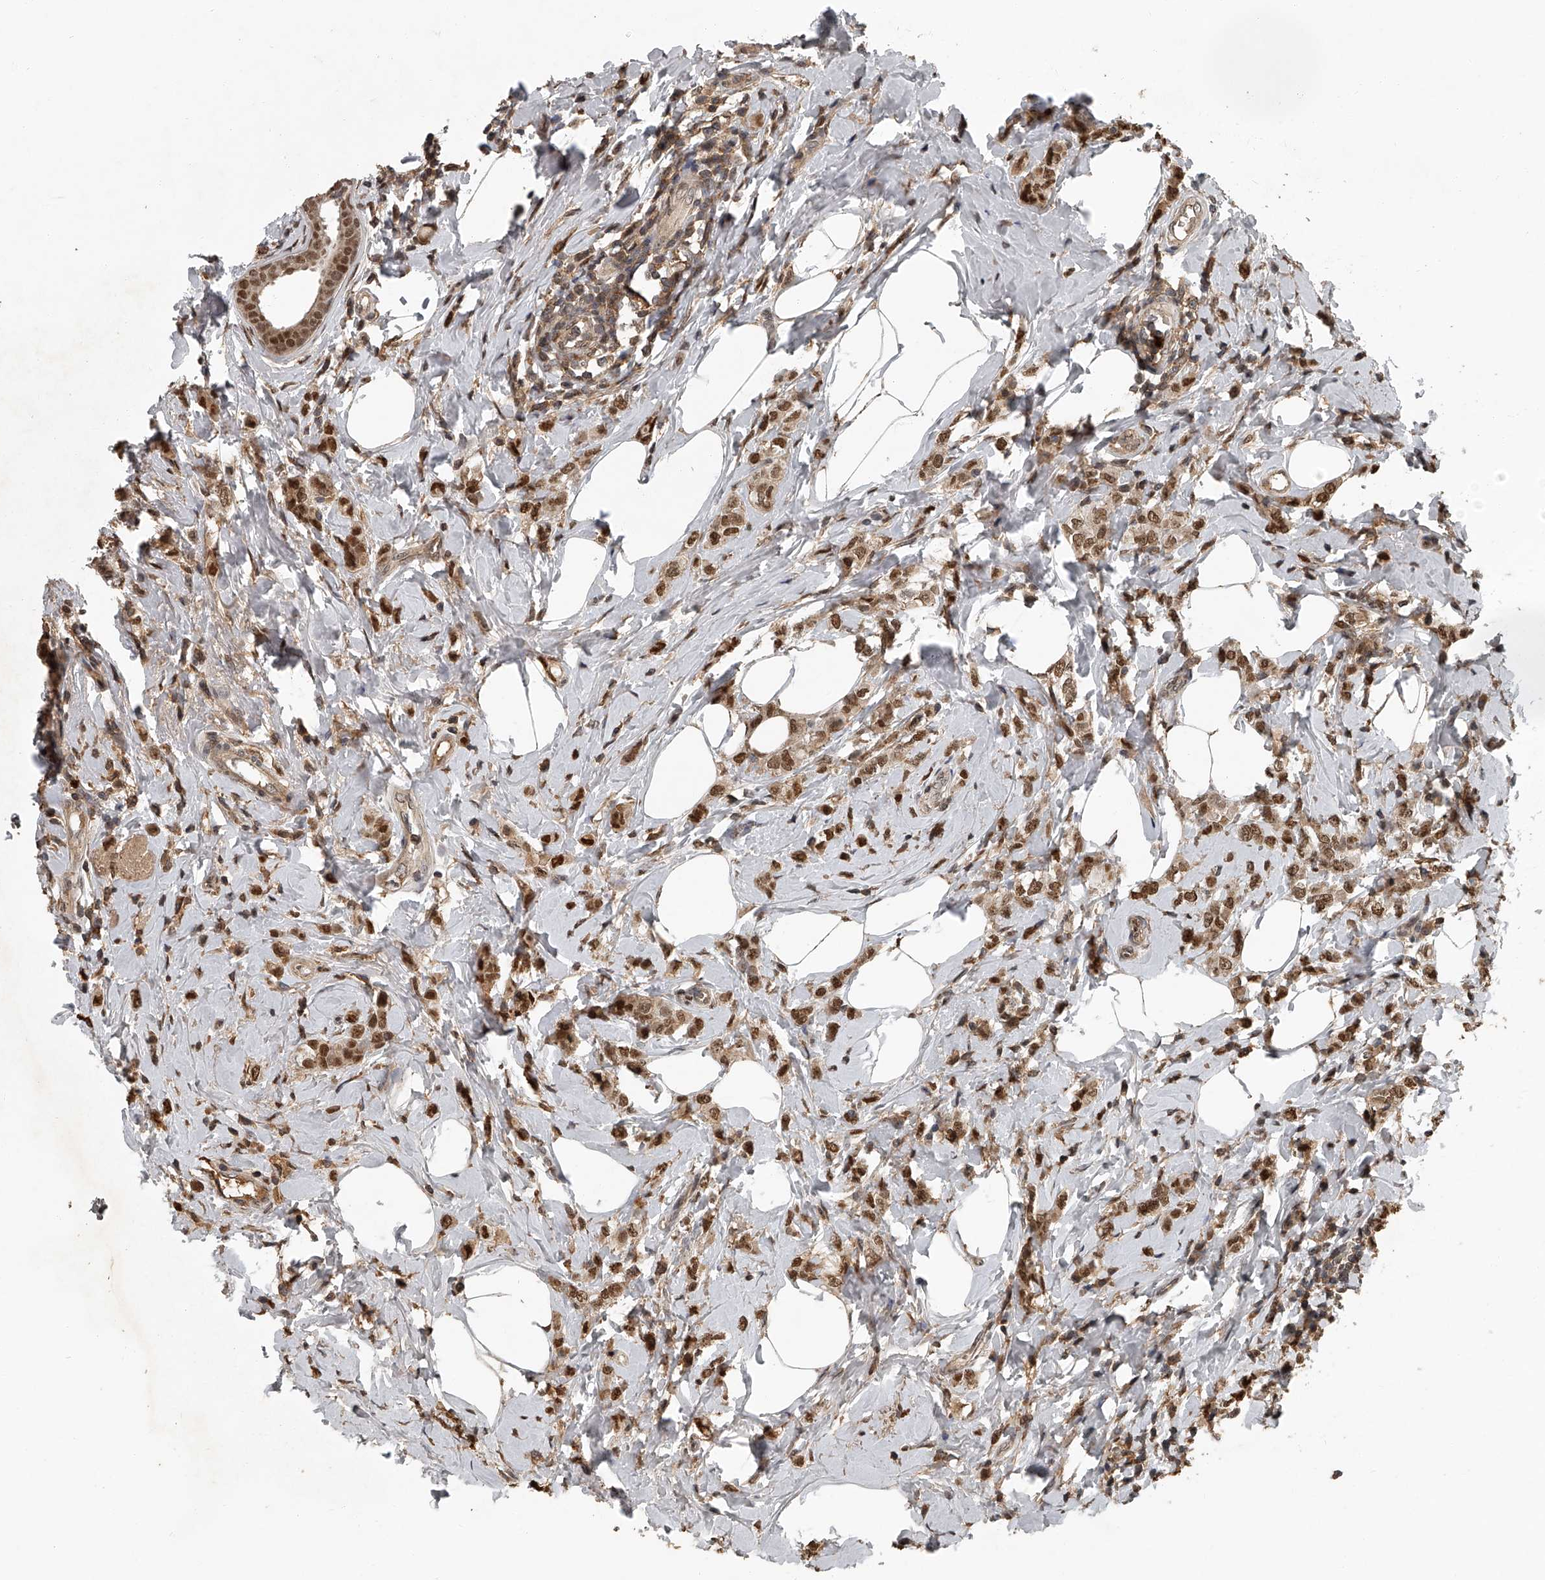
{"staining": {"intensity": "strong", "quantity": ">75%", "location": "cytoplasmic/membranous,nuclear"}, "tissue": "breast cancer", "cell_type": "Tumor cells", "image_type": "cancer", "snomed": [{"axis": "morphology", "description": "Lobular carcinoma"}, {"axis": "topography", "description": "Breast"}], "caption": "Protein expression by immunohistochemistry demonstrates strong cytoplasmic/membranous and nuclear positivity in about >75% of tumor cells in breast lobular carcinoma. The protein is stained brown, and the nuclei are stained in blue (DAB IHC with brightfield microscopy, high magnification).", "gene": "PLEKHG1", "patient": {"sex": "female", "age": 47}}